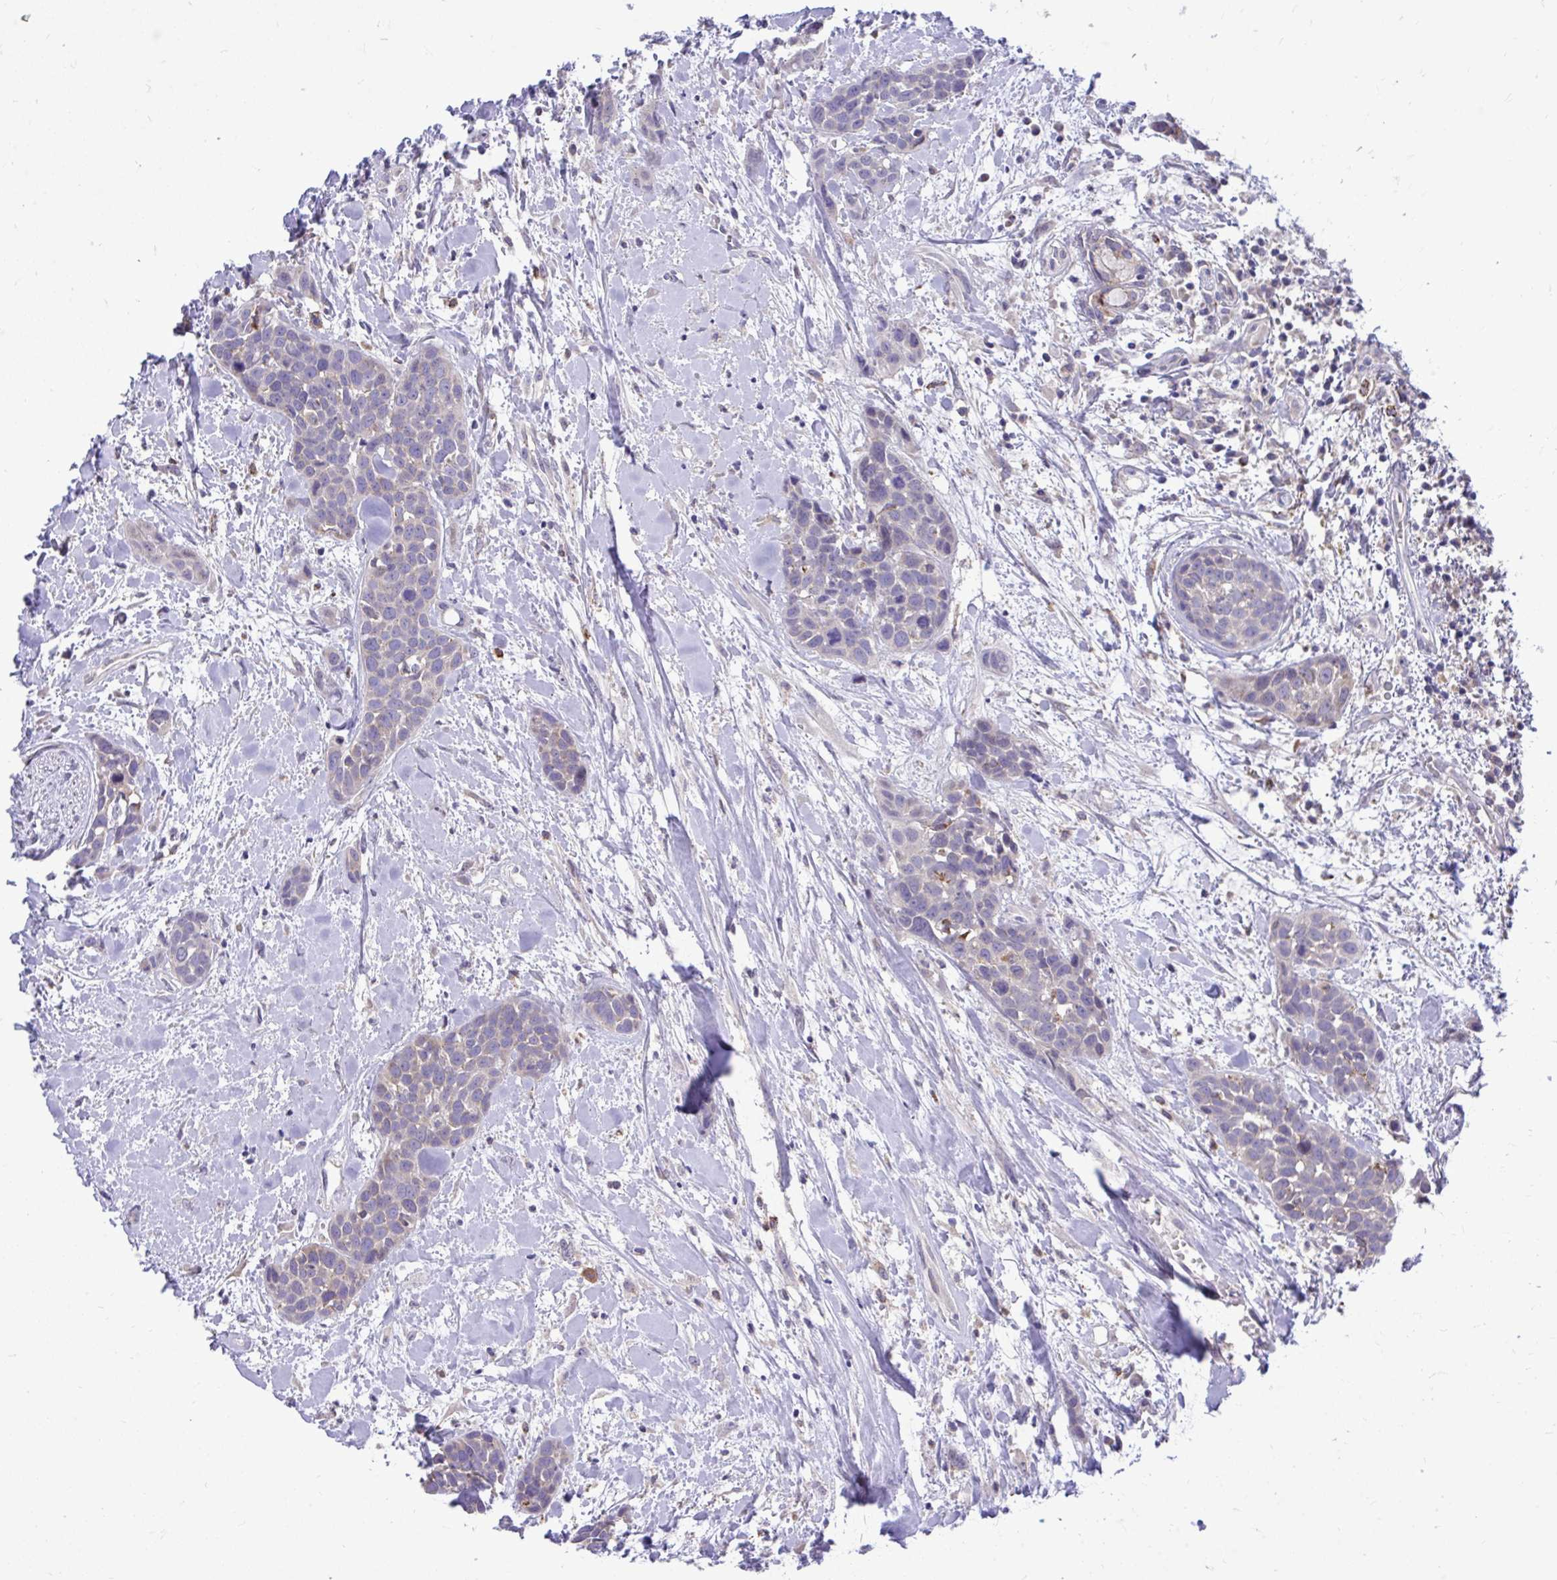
{"staining": {"intensity": "negative", "quantity": "none", "location": "none"}, "tissue": "head and neck cancer", "cell_type": "Tumor cells", "image_type": "cancer", "snomed": [{"axis": "morphology", "description": "Squamous cell carcinoma, NOS"}, {"axis": "topography", "description": "Head-Neck"}], "caption": "Image shows no significant protein positivity in tumor cells of squamous cell carcinoma (head and neck).", "gene": "CEACAM18", "patient": {"sex": "female", "age": 50}}